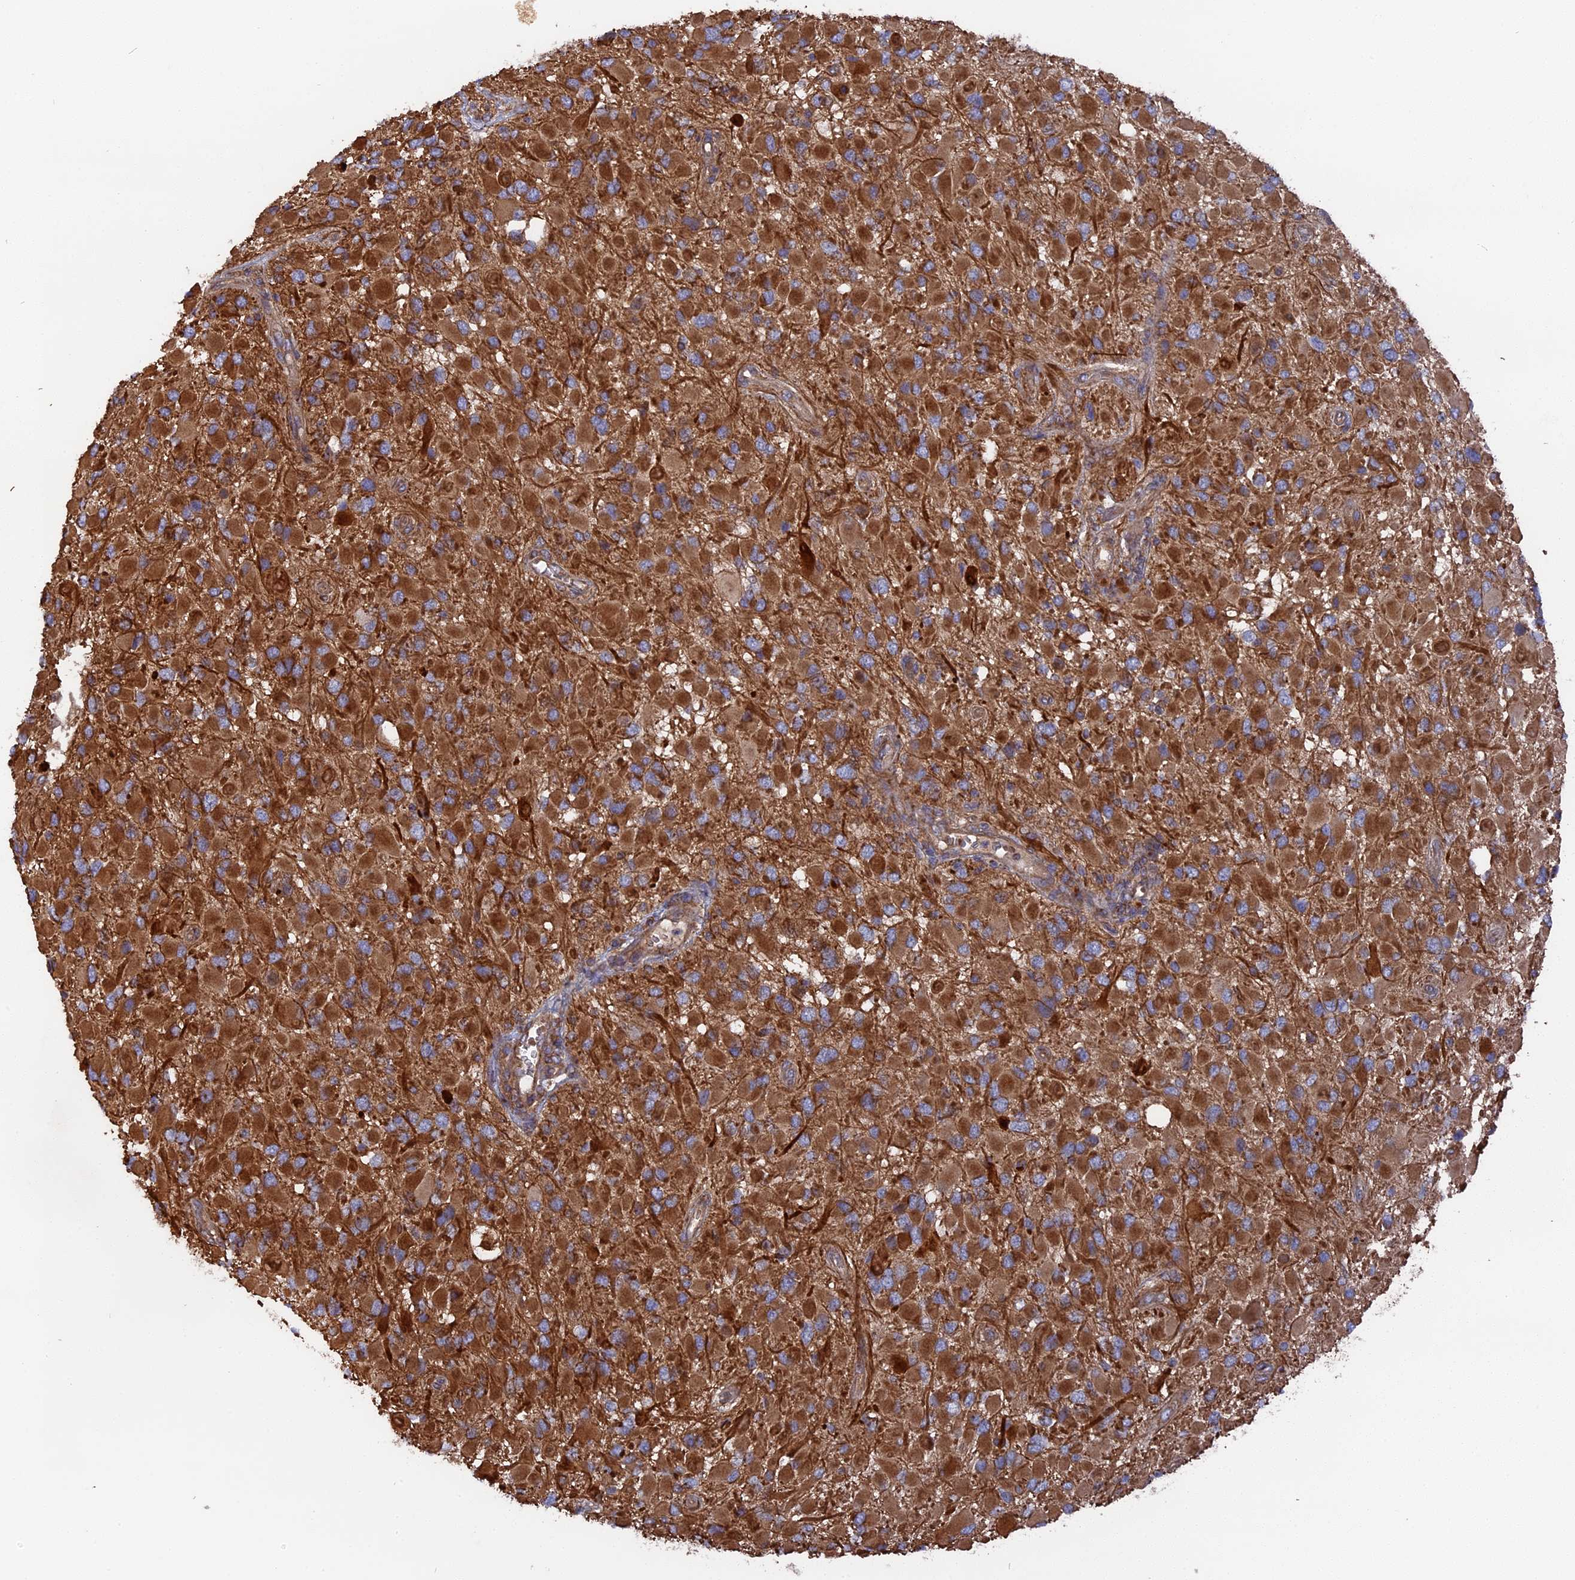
{"staining": {"intensity": "moderate", "quantity": ">75%", "location": "cytoplasmic/membranous"}, "tissue": "glioma", "cell_type": "Tumor cells", "image_type": "cancer", "snomed": [{"axis": "morphology", "description": "Glioma, malignant, High grade"}, {"axis": "topography", "description": "Brain"}], "caption": "Immunohistochemical staining of glioma displays moderate cytoplasmic/membranous protein staining in about >75% of tumor cells. (IHC, brightfield microscopy, high magnification).", "gene": "TELO2", "patient": {"sex": "male", "age": 53}}